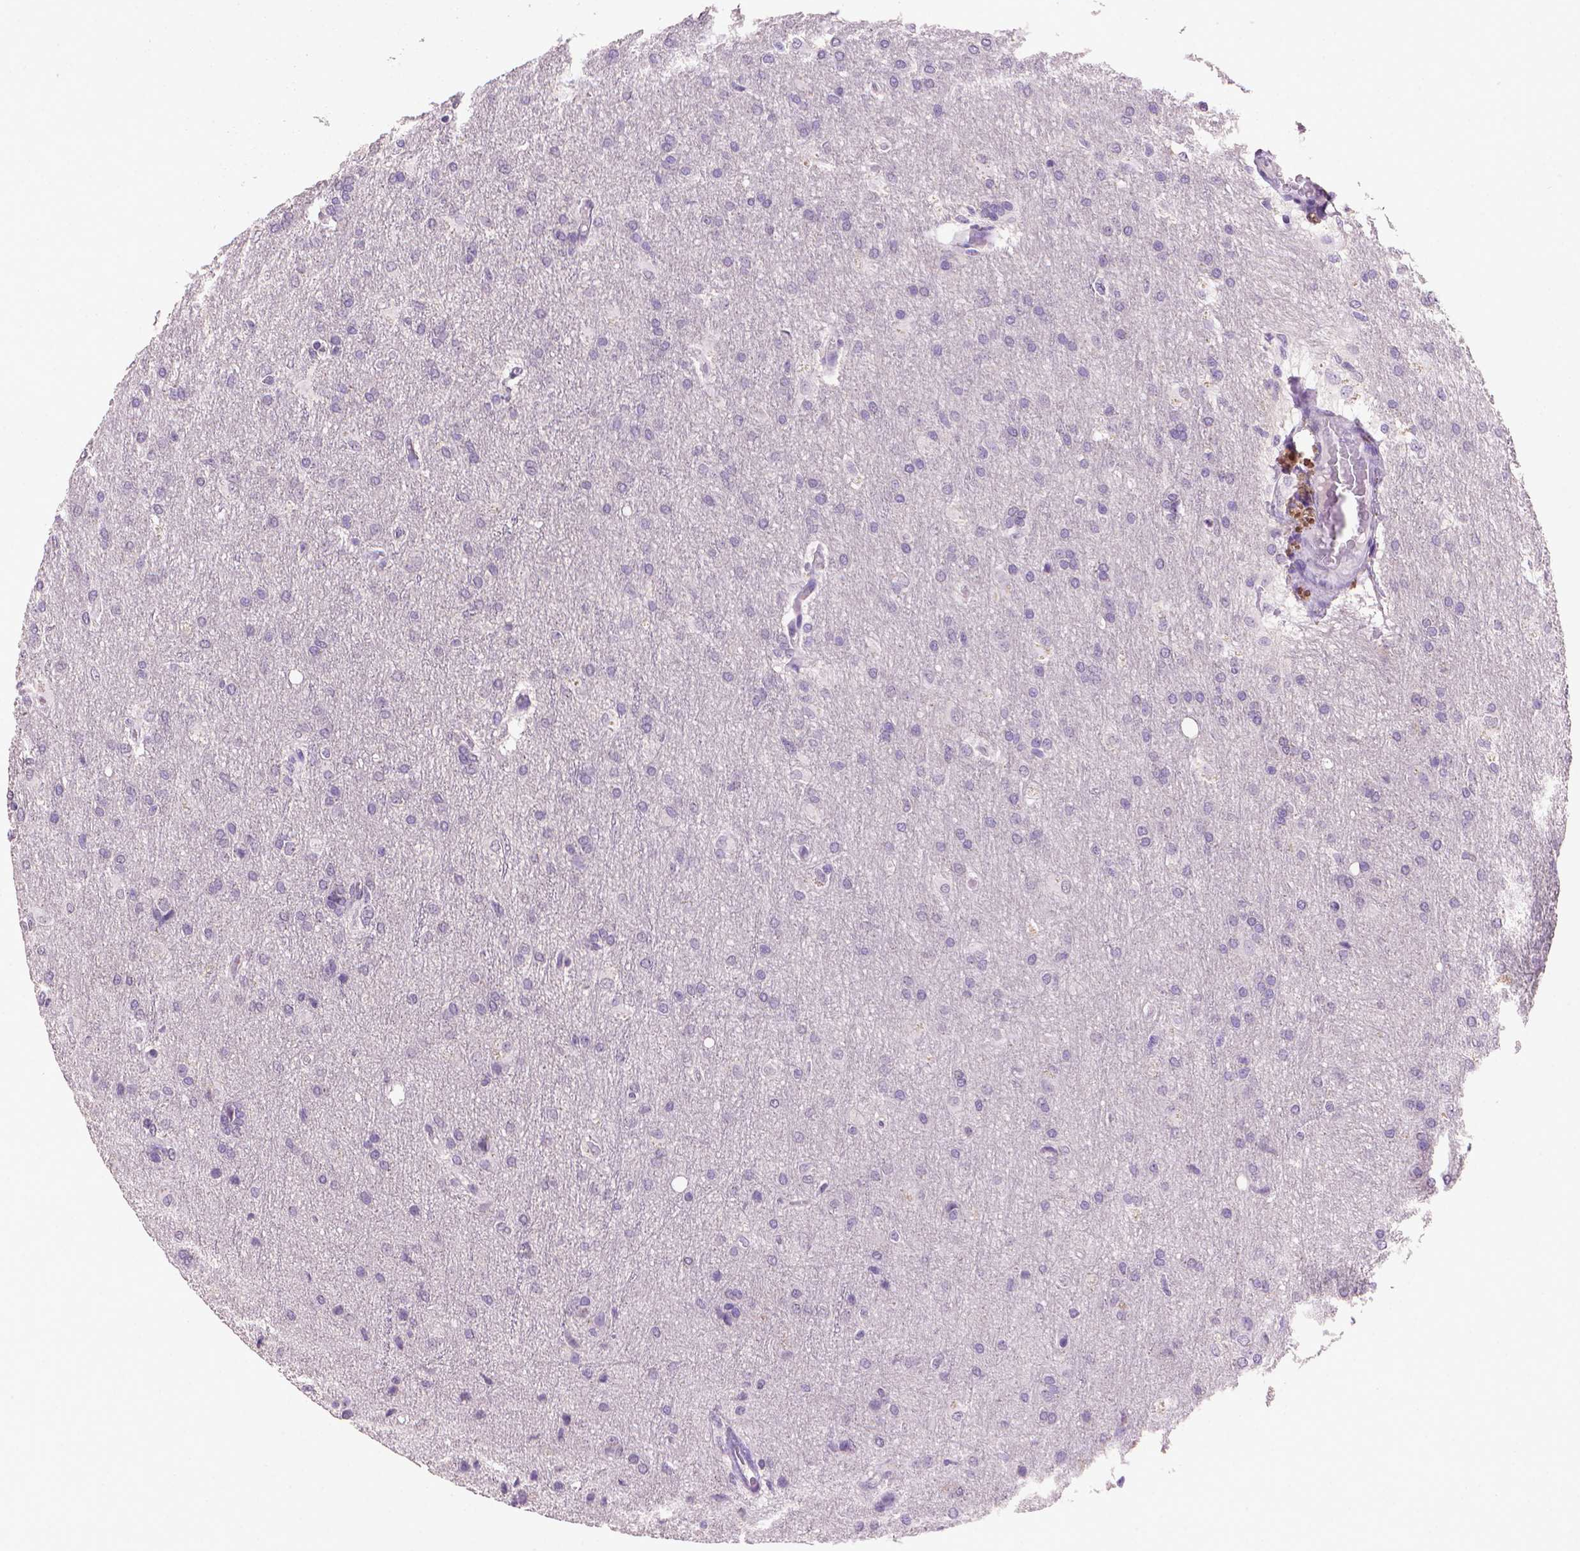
{"staining": {"intensity": "negative", "quantity": "none", "location": "none"}, "tissue": "glioma", "cell_type": "Tumor cells", "image_type": "cancer", "snomed": [{"axis": "morphology", "description": "Glioma, malignant, High grade"}, {"axis": "topography", "description": "Brain"}], "caption": "DAB immunohistochemical staining of glioma displays no significant positivity in tumor cells. (DAB immunohistochemistry with hematoxylin counter stain).", "gene": "MUC1", "patient": {"sex": "male", "age": 68}}